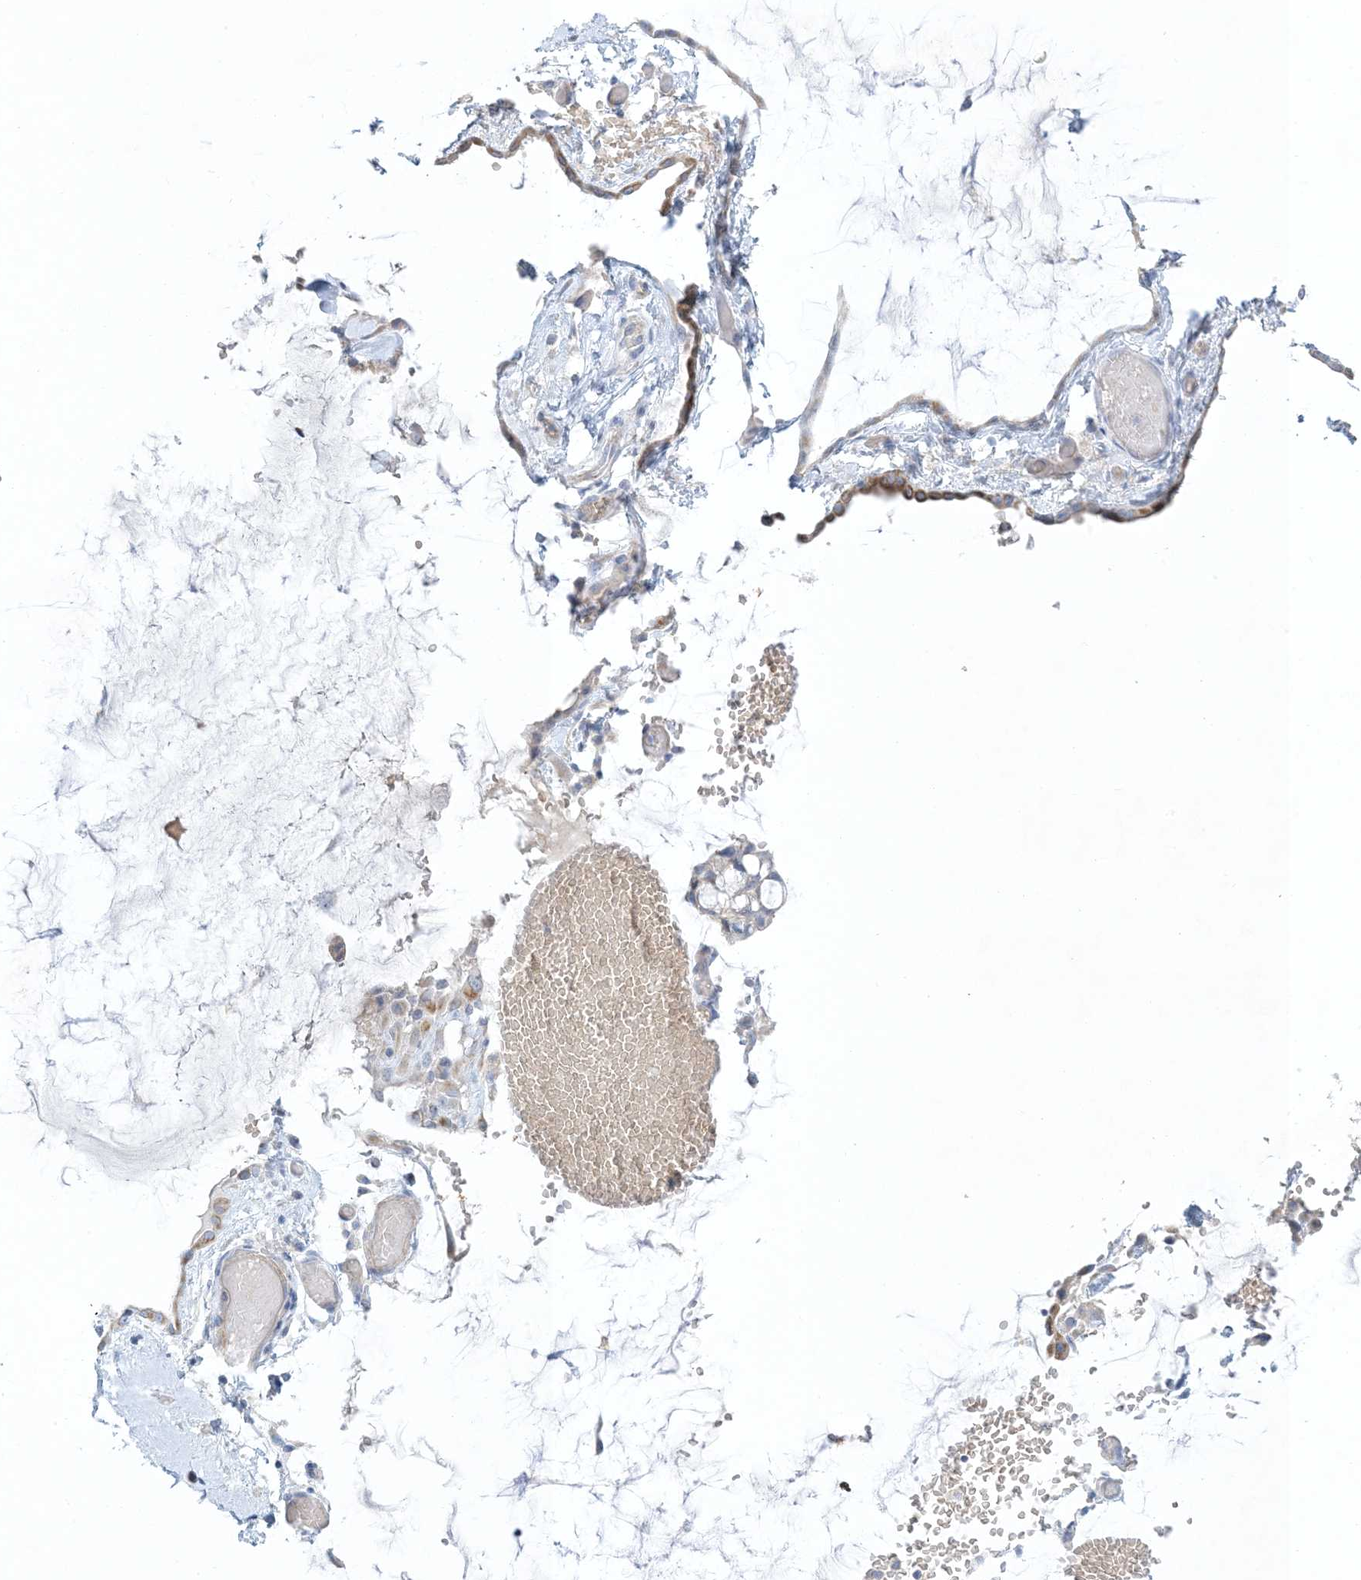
{"staining": {"intensity": "moderate", "quantity": "<25%", "location": "cytoplasmic/membranous"}, "tissue": "ovarian cancer", "cell_type": "Tumor cells", "image_type": "cancer", "snomed": [{"axis": "morphology", "description": "Cystadenocarcinoma, mucinous, NOS"}, {"axis": "topography", "description": "Ovary"}], "caption": "Ovarian mucinous cystadenocarcinoma stained for a protein displays moderate cytoplasmic/membranous positivity in tumor cells.", "gene": "XIRP2", "patient": {"sex": "female", "age": 39}}